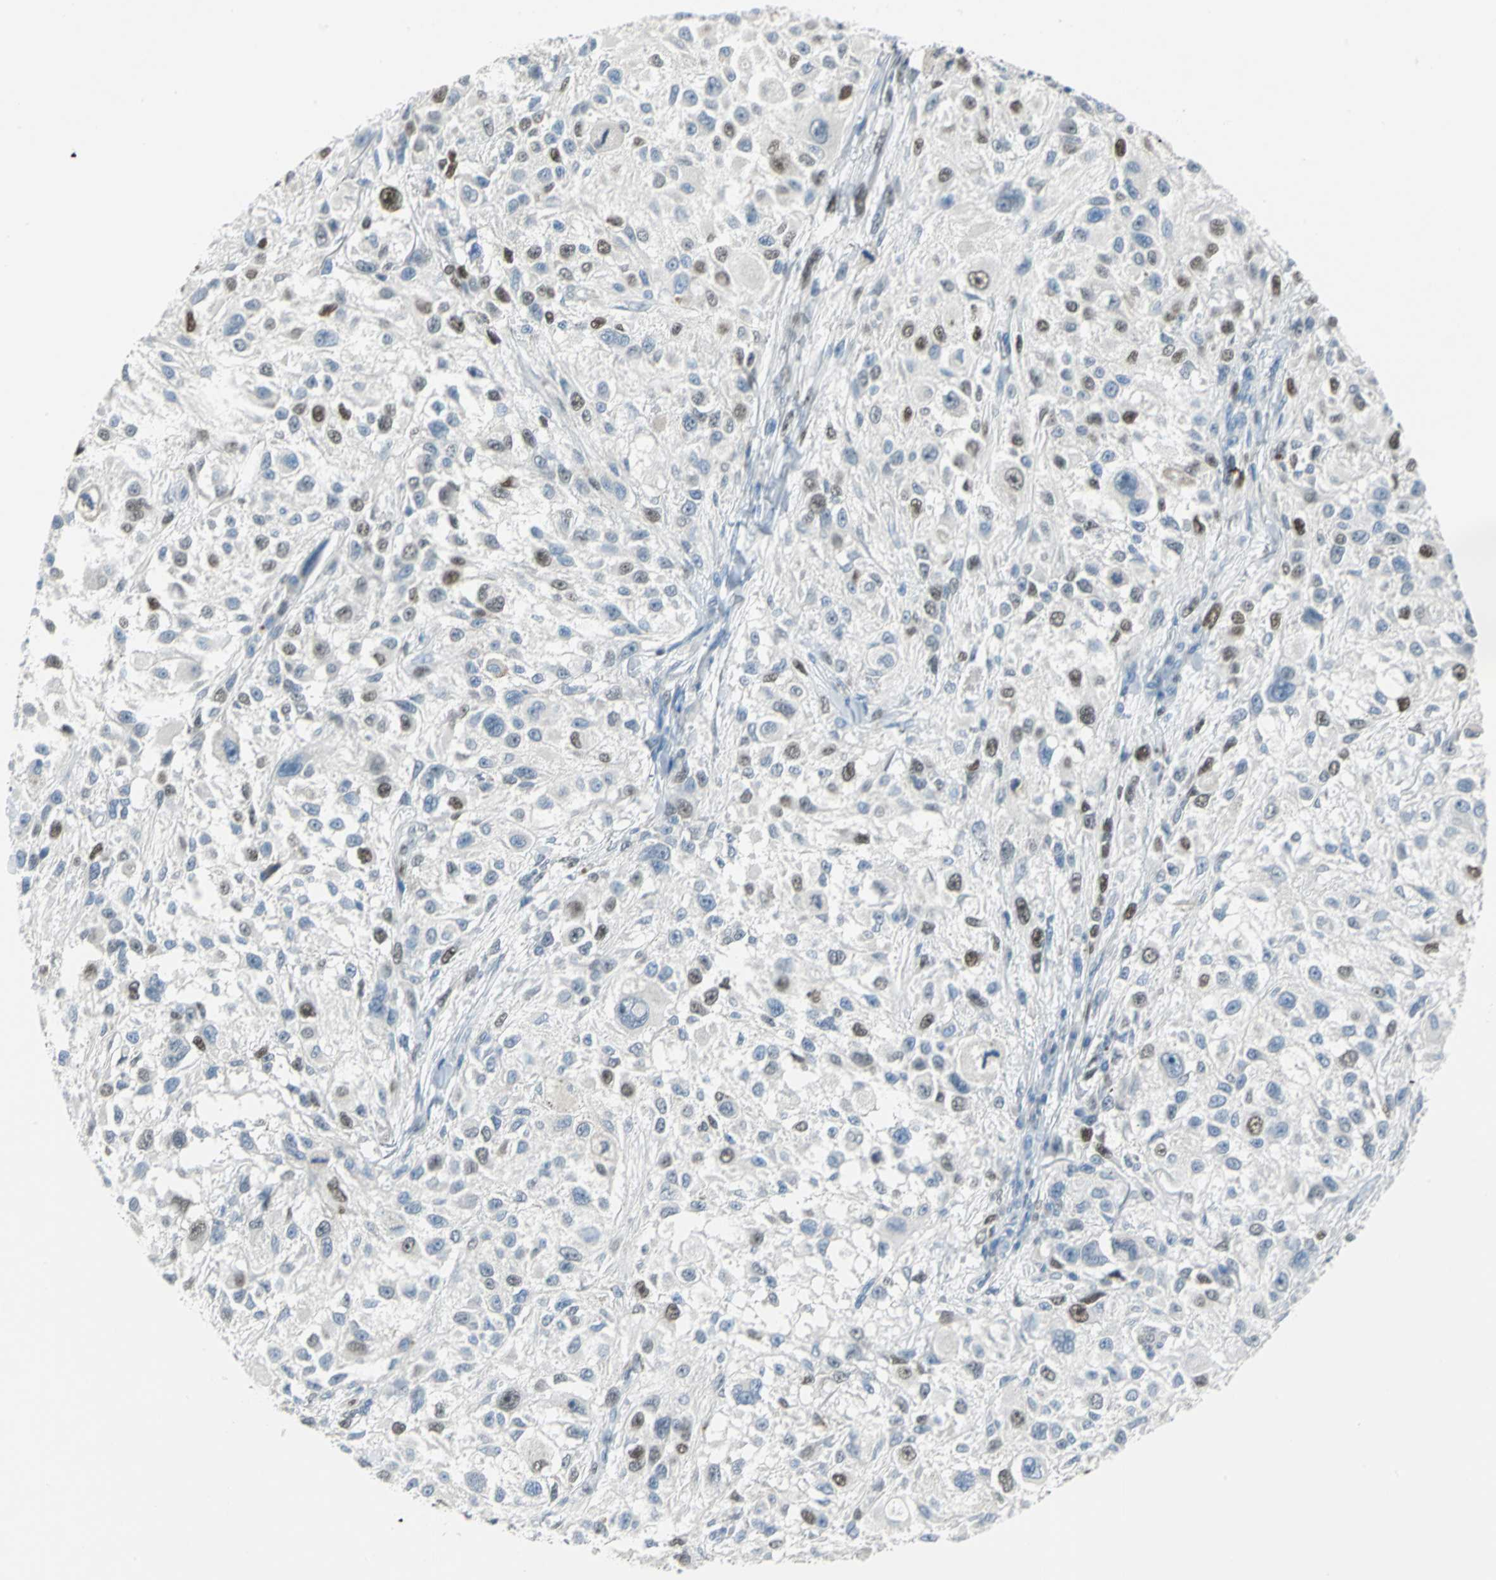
{"staining": {"intensity": "strong", "quantity": "<25%", "location": "nuclear"}, "tissue": "melanoma", "cell_type": "Tumor cells", "image_type": "cancer", "snomed": [{"axis": "morphology", "description": "Necrosis, NOS"}, {"axis": "morphology", "description": "Malignant melanoma, NOS"}, {"axis": "topography", "description": "Skin"}], "caption": "Brown immunohistochemical staining in melanoma displays strong nuclear positivity in about <25% of tumor cells. (IHC, brightfield microscopy, high magnification).", "gene": "MCM4", "patient": {"sex": "female", "age": 87}}